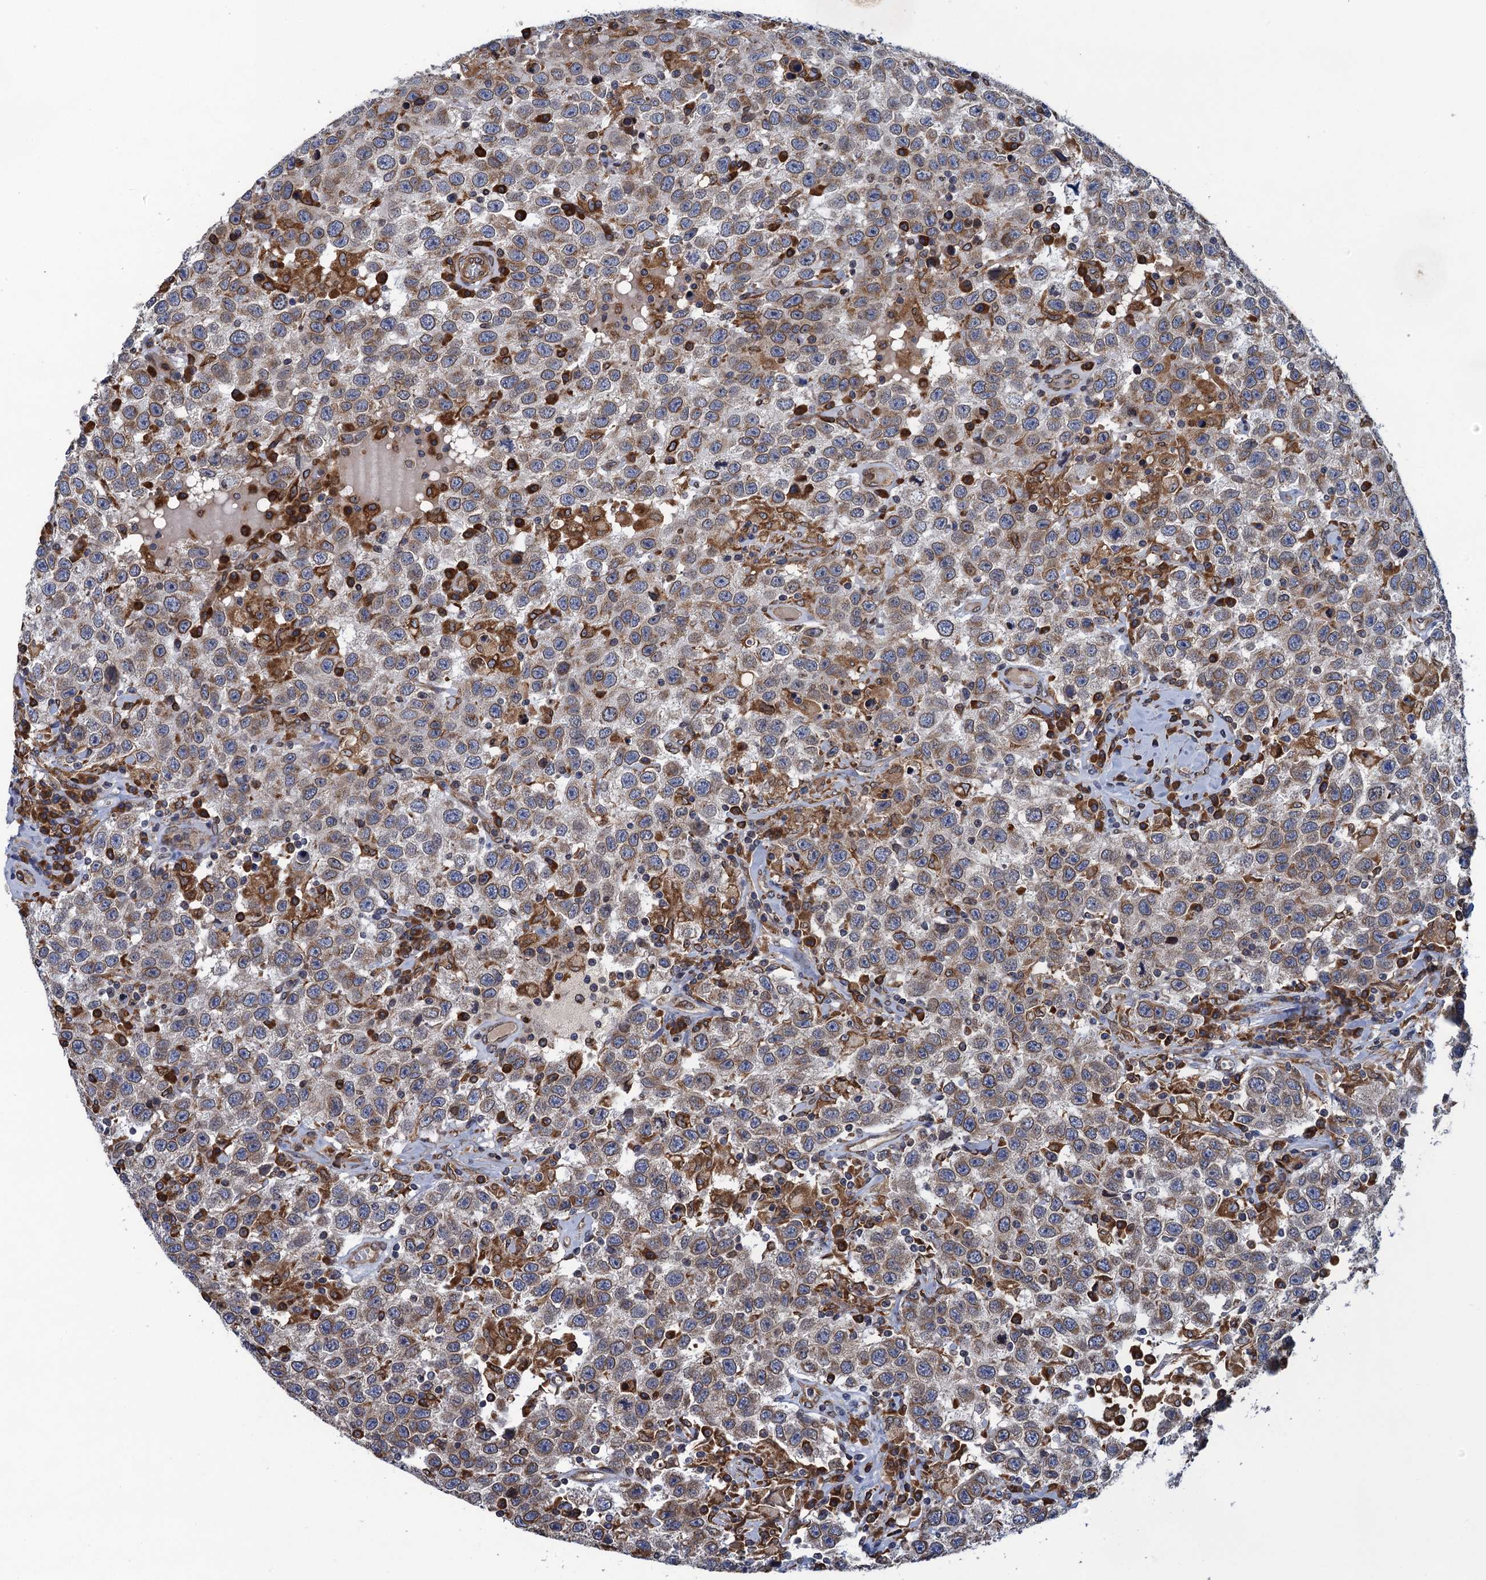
{"staining": {"intensity": "weak", "quantity": "25%-75%", "location": "cytoplasmic/membranous"}, "tissue": "testis cancer", "cell_type": "Tumor cells", "image_type": "cancer", "snomed": [{"axis": "morphology", "description": "Seminoma, NOS"}, {"axis": "topography", "description": "Testis"}], "caption": "Seminoma (testis) tissue exhibits weak cytoplasmic/membranous staining in approximately 25%-75% of tumor cells, visualized by immunohistochemistry.", "gene": "ARMC5", "patient": {"sex": "male", "age": 41}}